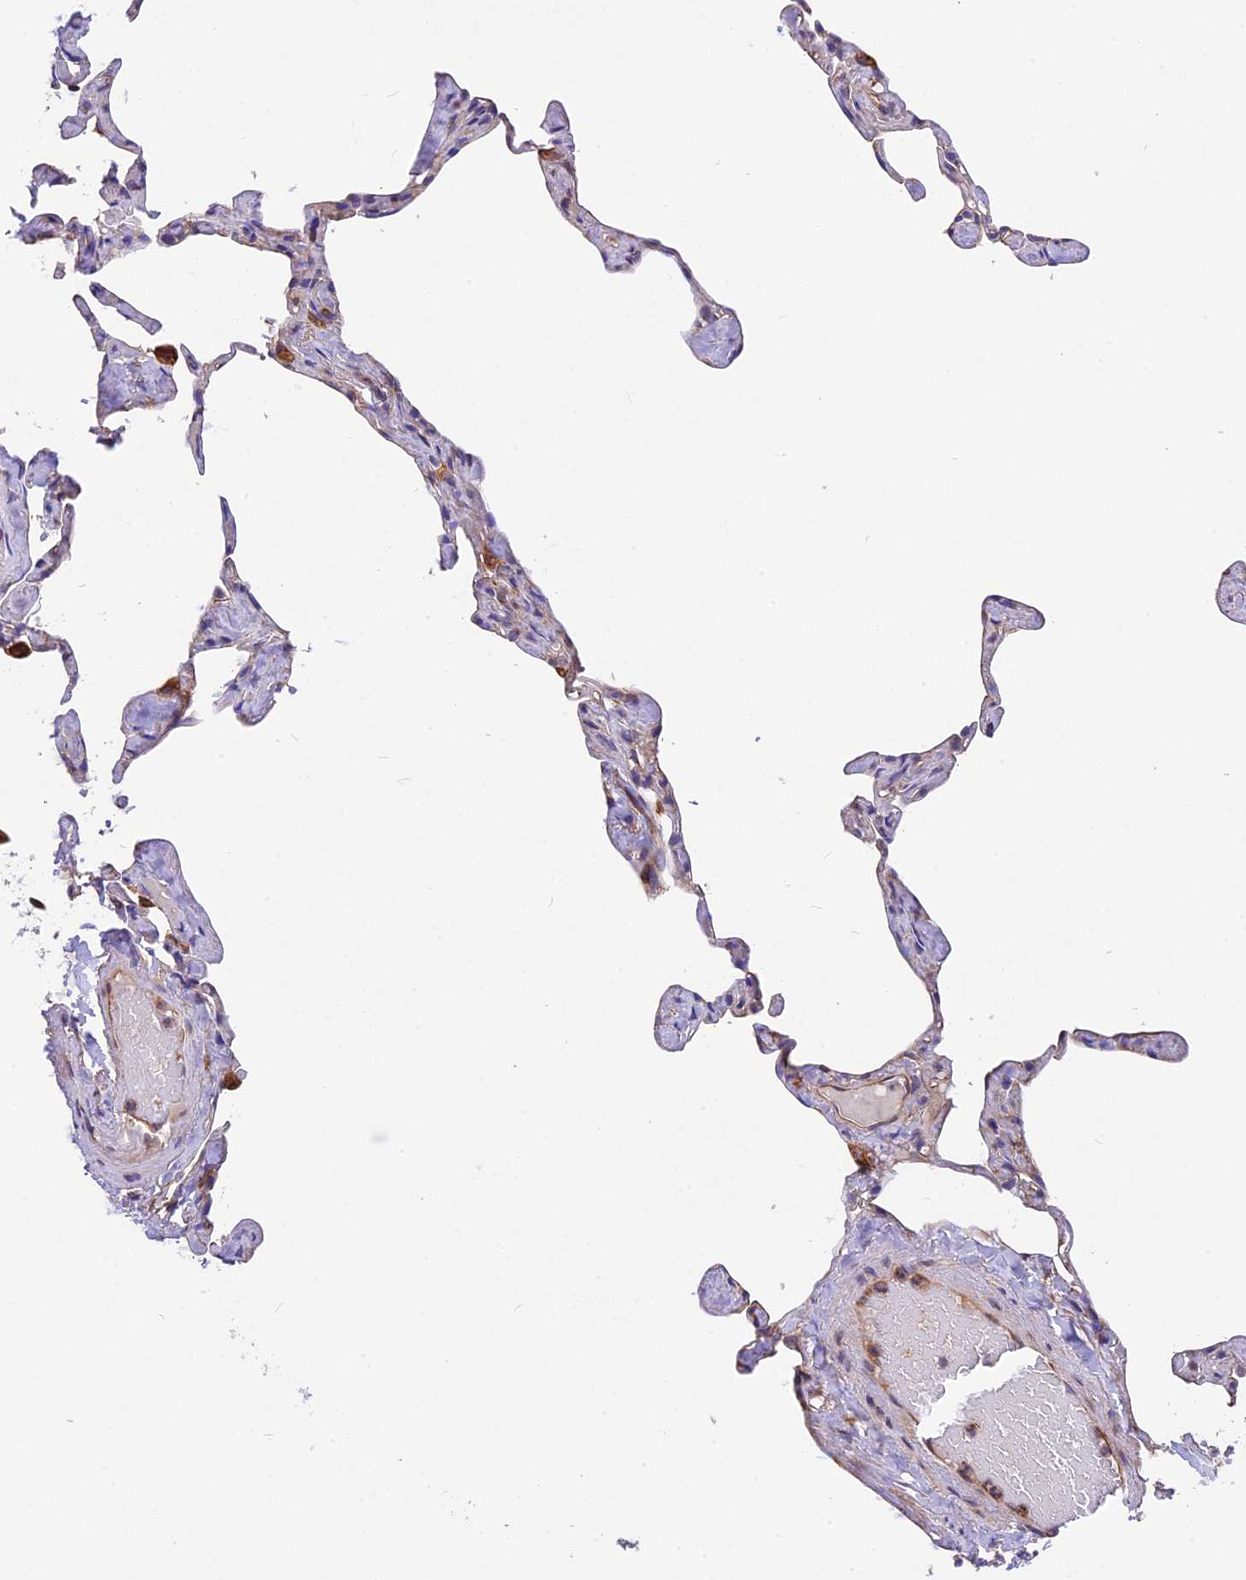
{"staining": {"intensity": "negative", "quantity": "none", "location": "none"}, "tissue": "lung", "cell_type": "Alveolar cells", "image_type": "normal", "snomed": [{"axis": "morphology", "description": "Normal tissue, NOS"}, {"axis": "topography", "description": "Lung"}], "caption": "A high-resolution image shows immunohistochemistry staining of unremarkable lung, which displays no significant expression in alveolar cells.", "gene": "MED20", "patient": {"sex": "male", "age": 65}}